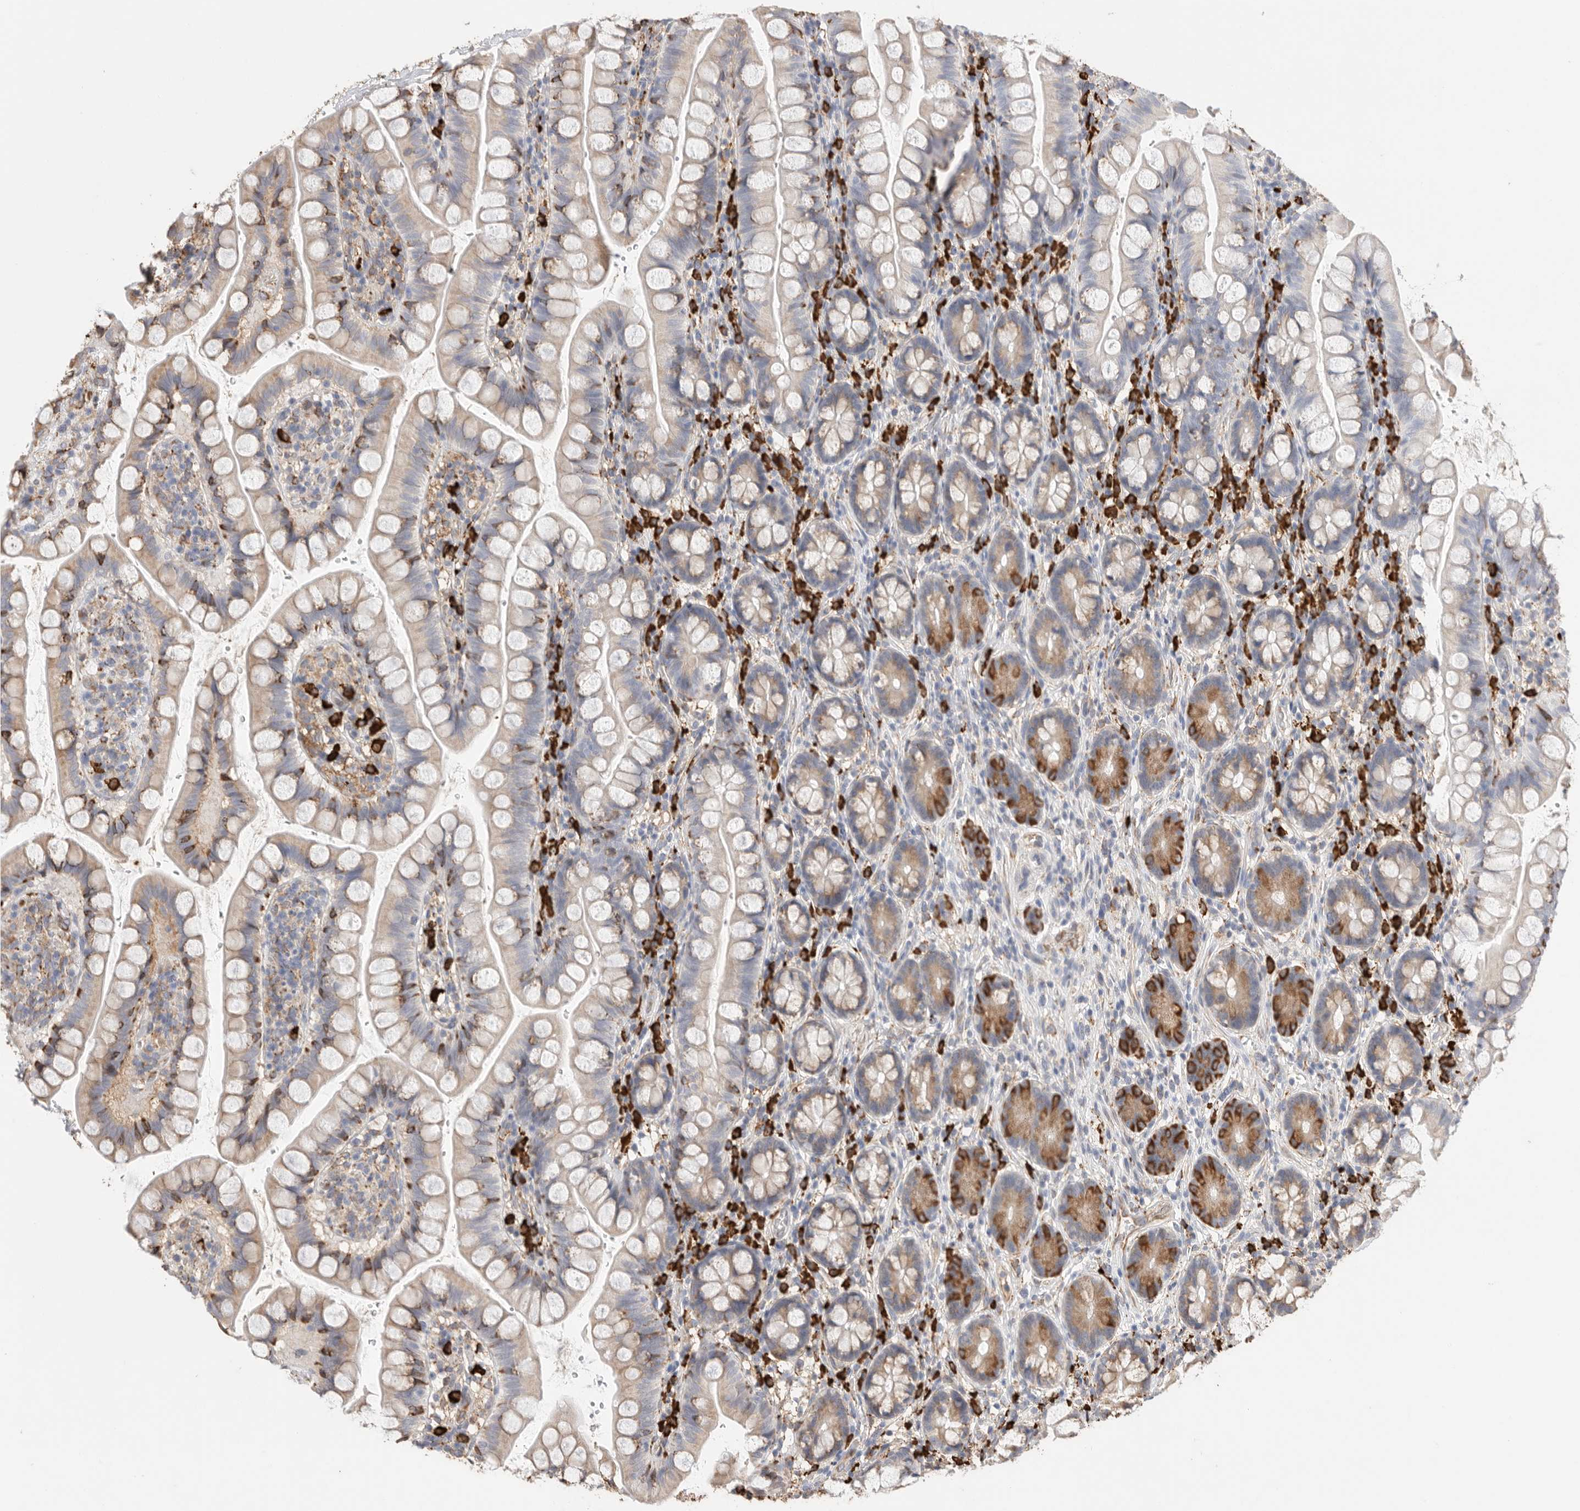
{"staining": {"intensity": "moderate", "quantity": "25%-75%", "location": "cytoplasmic/membranous"}, "tissue": "small intestine", "cell_type": "Glandular cells", "image_type": "normal", "snomed": [{"axis": "morphology", "description": "Normal tissue, NOS"}, {"axis": "topography", "description": "Small intestine"}], "caption": "Immunohistochemistry (IHC) micrograph of normal small intestine: human small intestine stained using IHC shows medium levels of moderate protein expression localized specifically in the cytoplasmic/membranous of glandular cells, appearing as a cytoplasmic/membranous brown color.", "gene": "BLOC1S5", "patient": {"sex": "female", "age": 84}}